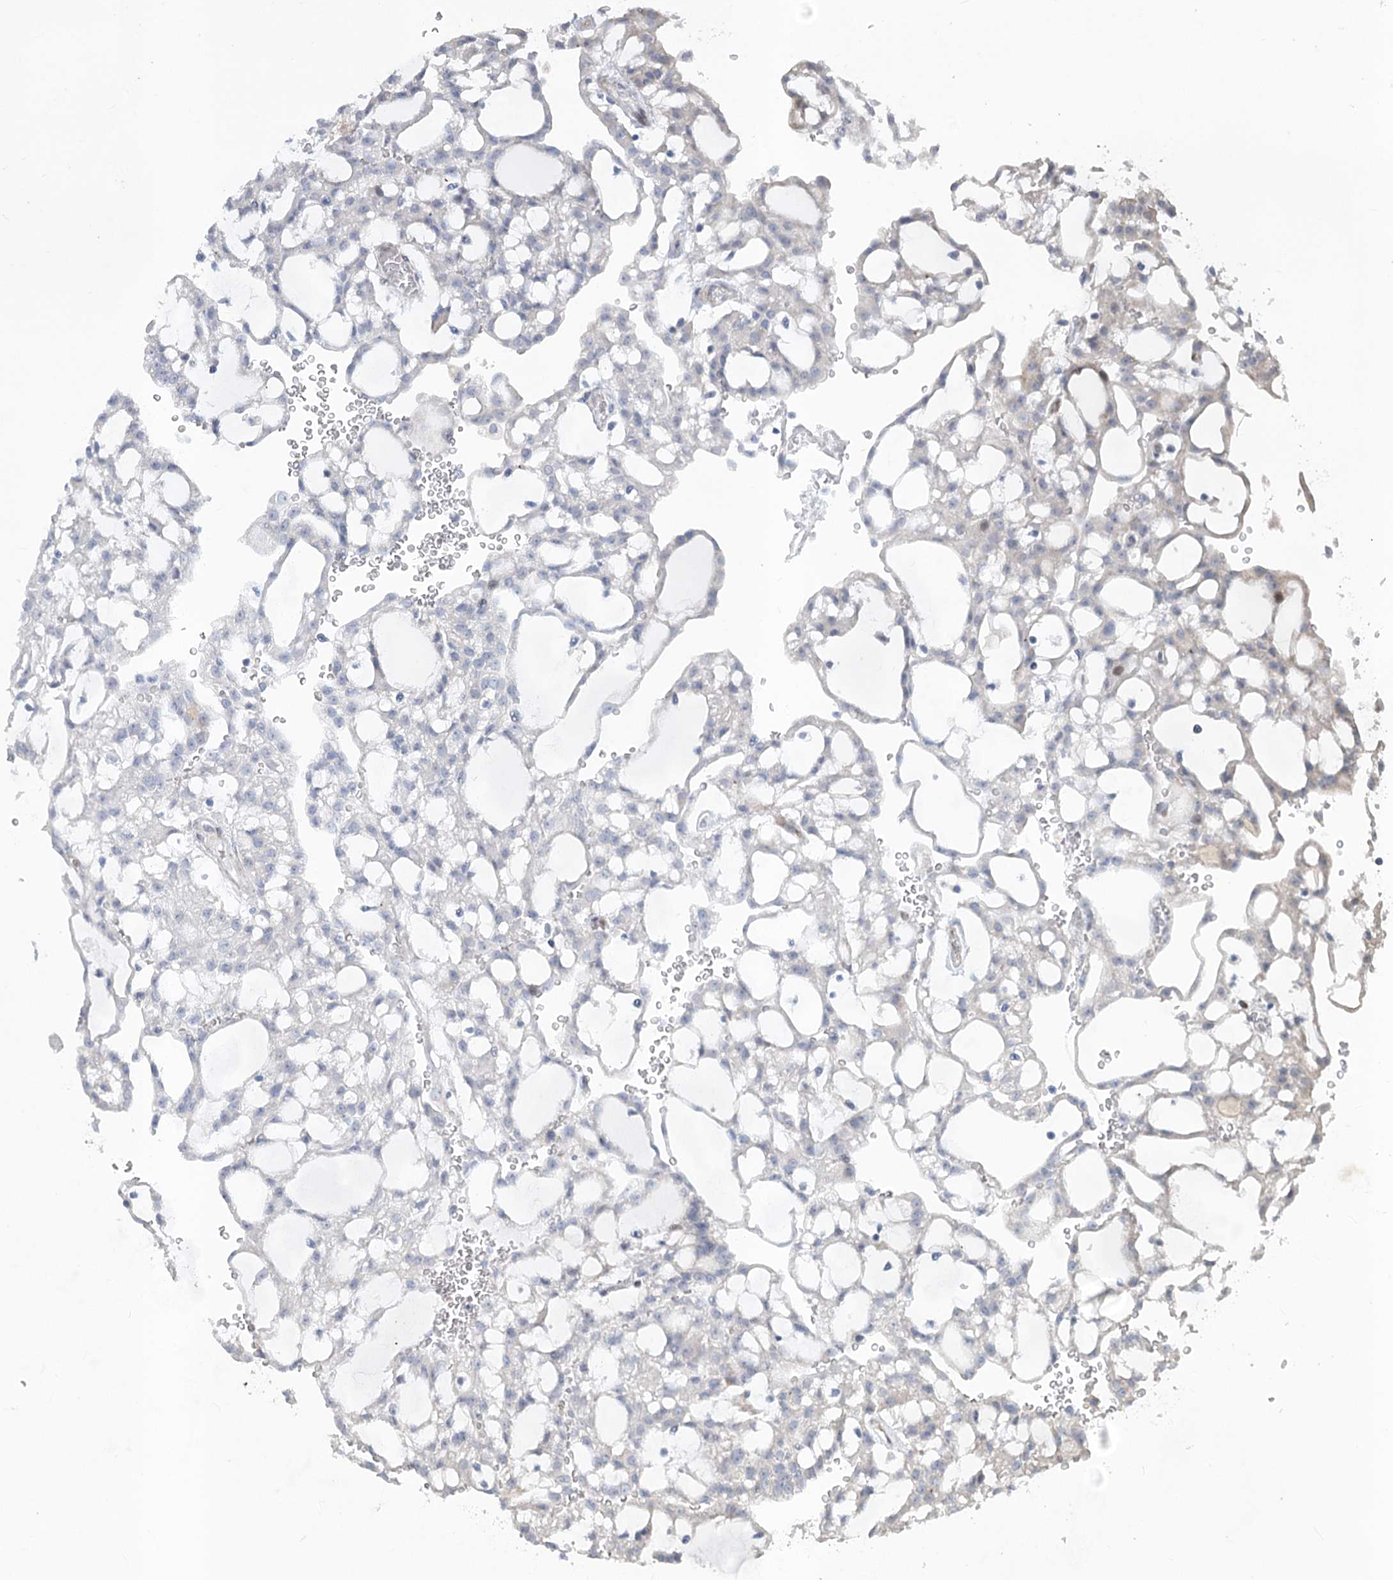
{"staining": {"intensity": "negative", "quantity": "none", "location": "none"}, "tissue": "renal cancer", "cell_type": "Tumor cells", "image_type": "cancer", "snomed": [{"axis": "morphology", "description": "Adenocarcinoma, NOS"}, {"axis": "topography", "description": "Kidney"}], "caption": "Immunohistochemistry (IHC) photomicrograph of human renal adenocarcinoma stained for a protein (brown), which shows no staining in tumor cells.", "gene": "ABITRAM", "patient": {"sex": "male", "age": 63}}